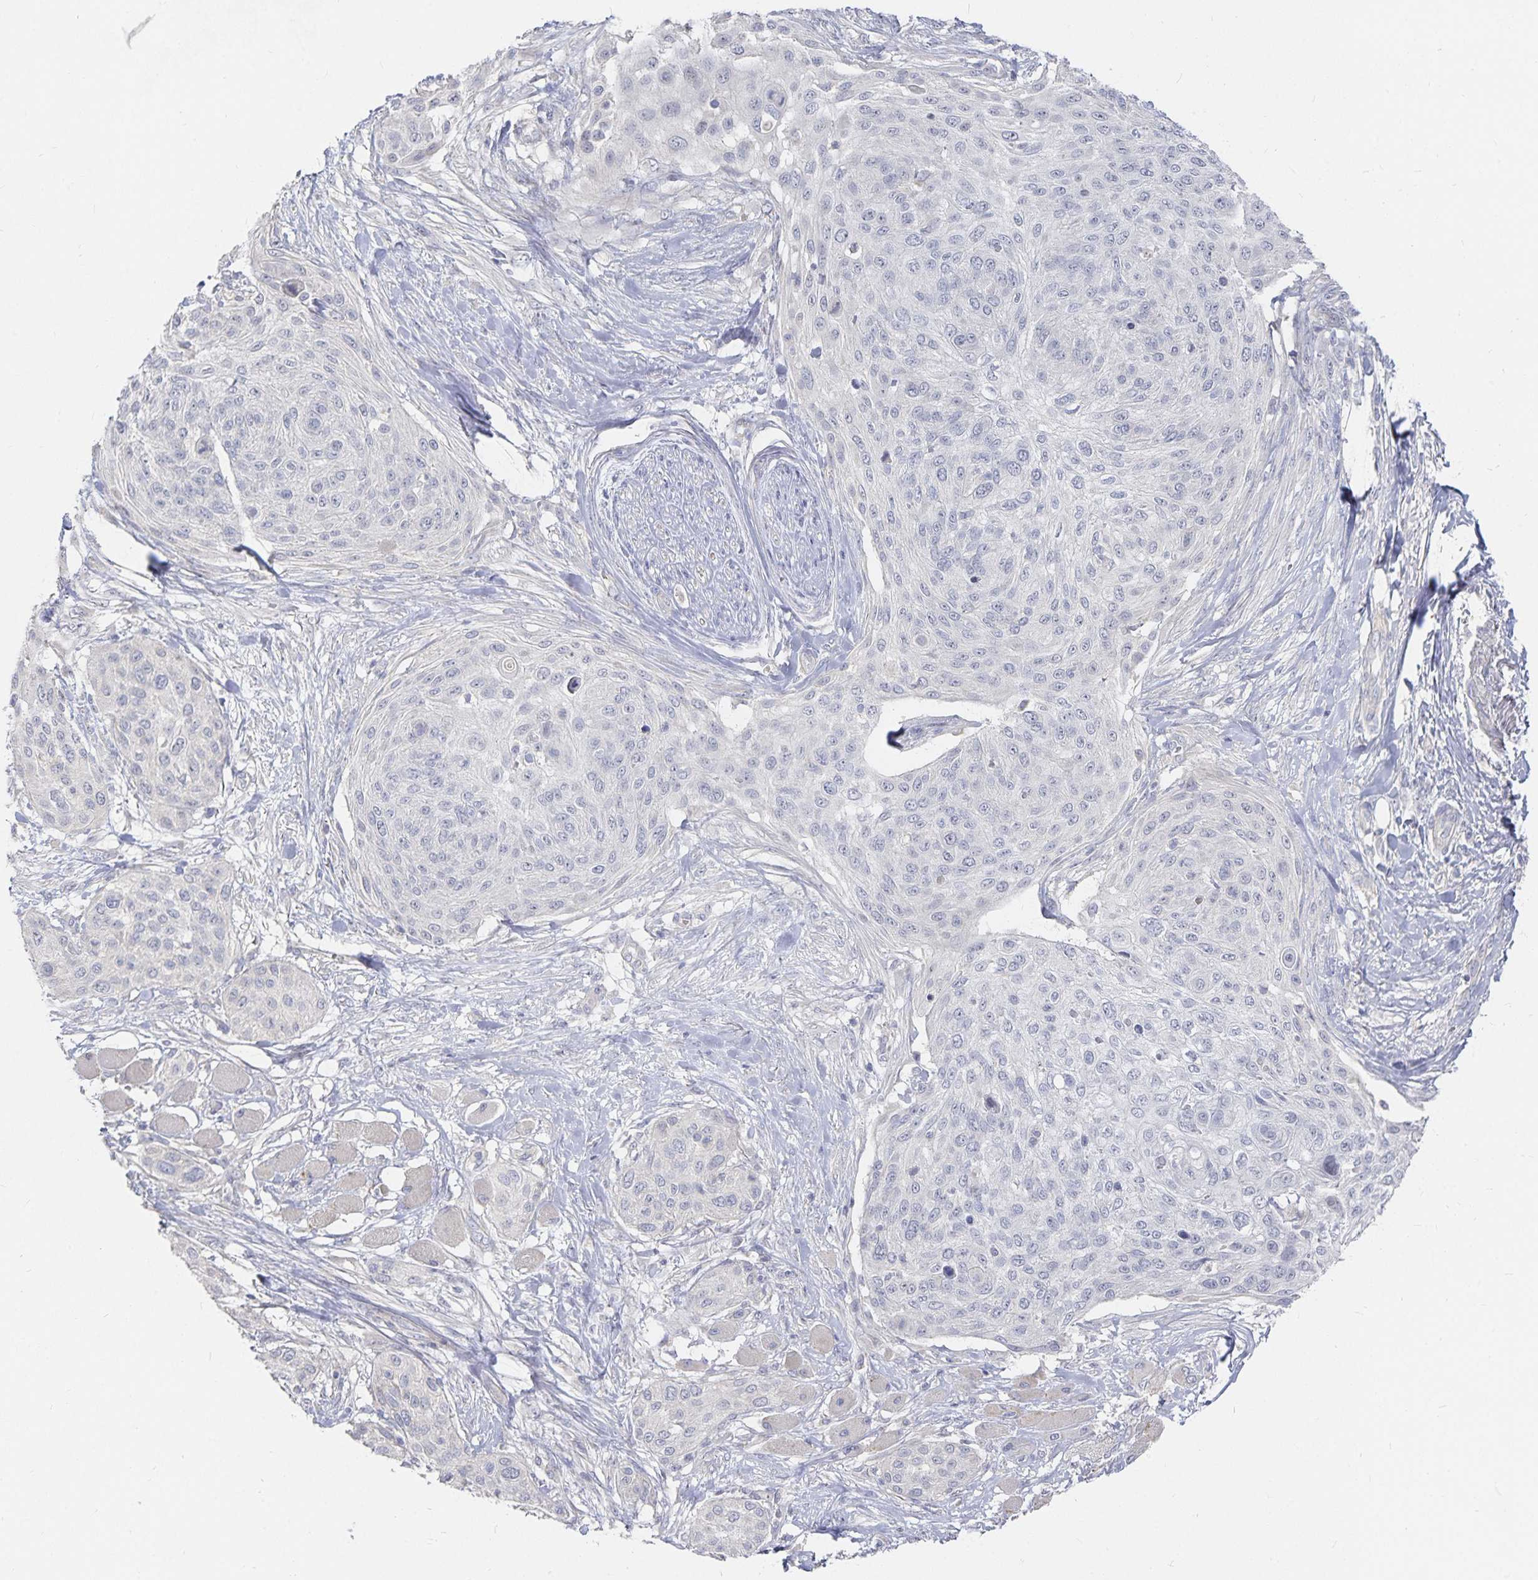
{"staining": {"intensity": "negative", "quantity": "none", "location": "none"}, "tissue": "skin cancer", "cell_type": "Tumor cells", "image_type": "cancer", "snomed": [{"axis": "morphology", "description": "Squamous cell carcinoma, NOS"}, {"axis": "topography", "description": "Skin"}], "caption": "This image is of squamous cell carcinoma (skin) stained with immunohistochemistry to label a protein in brown with the nuclei are counter-stained blue. There is no positivity in tumor cells.", "gene": "DNAH9", "patient": {"sex": "female", "age": 87}}